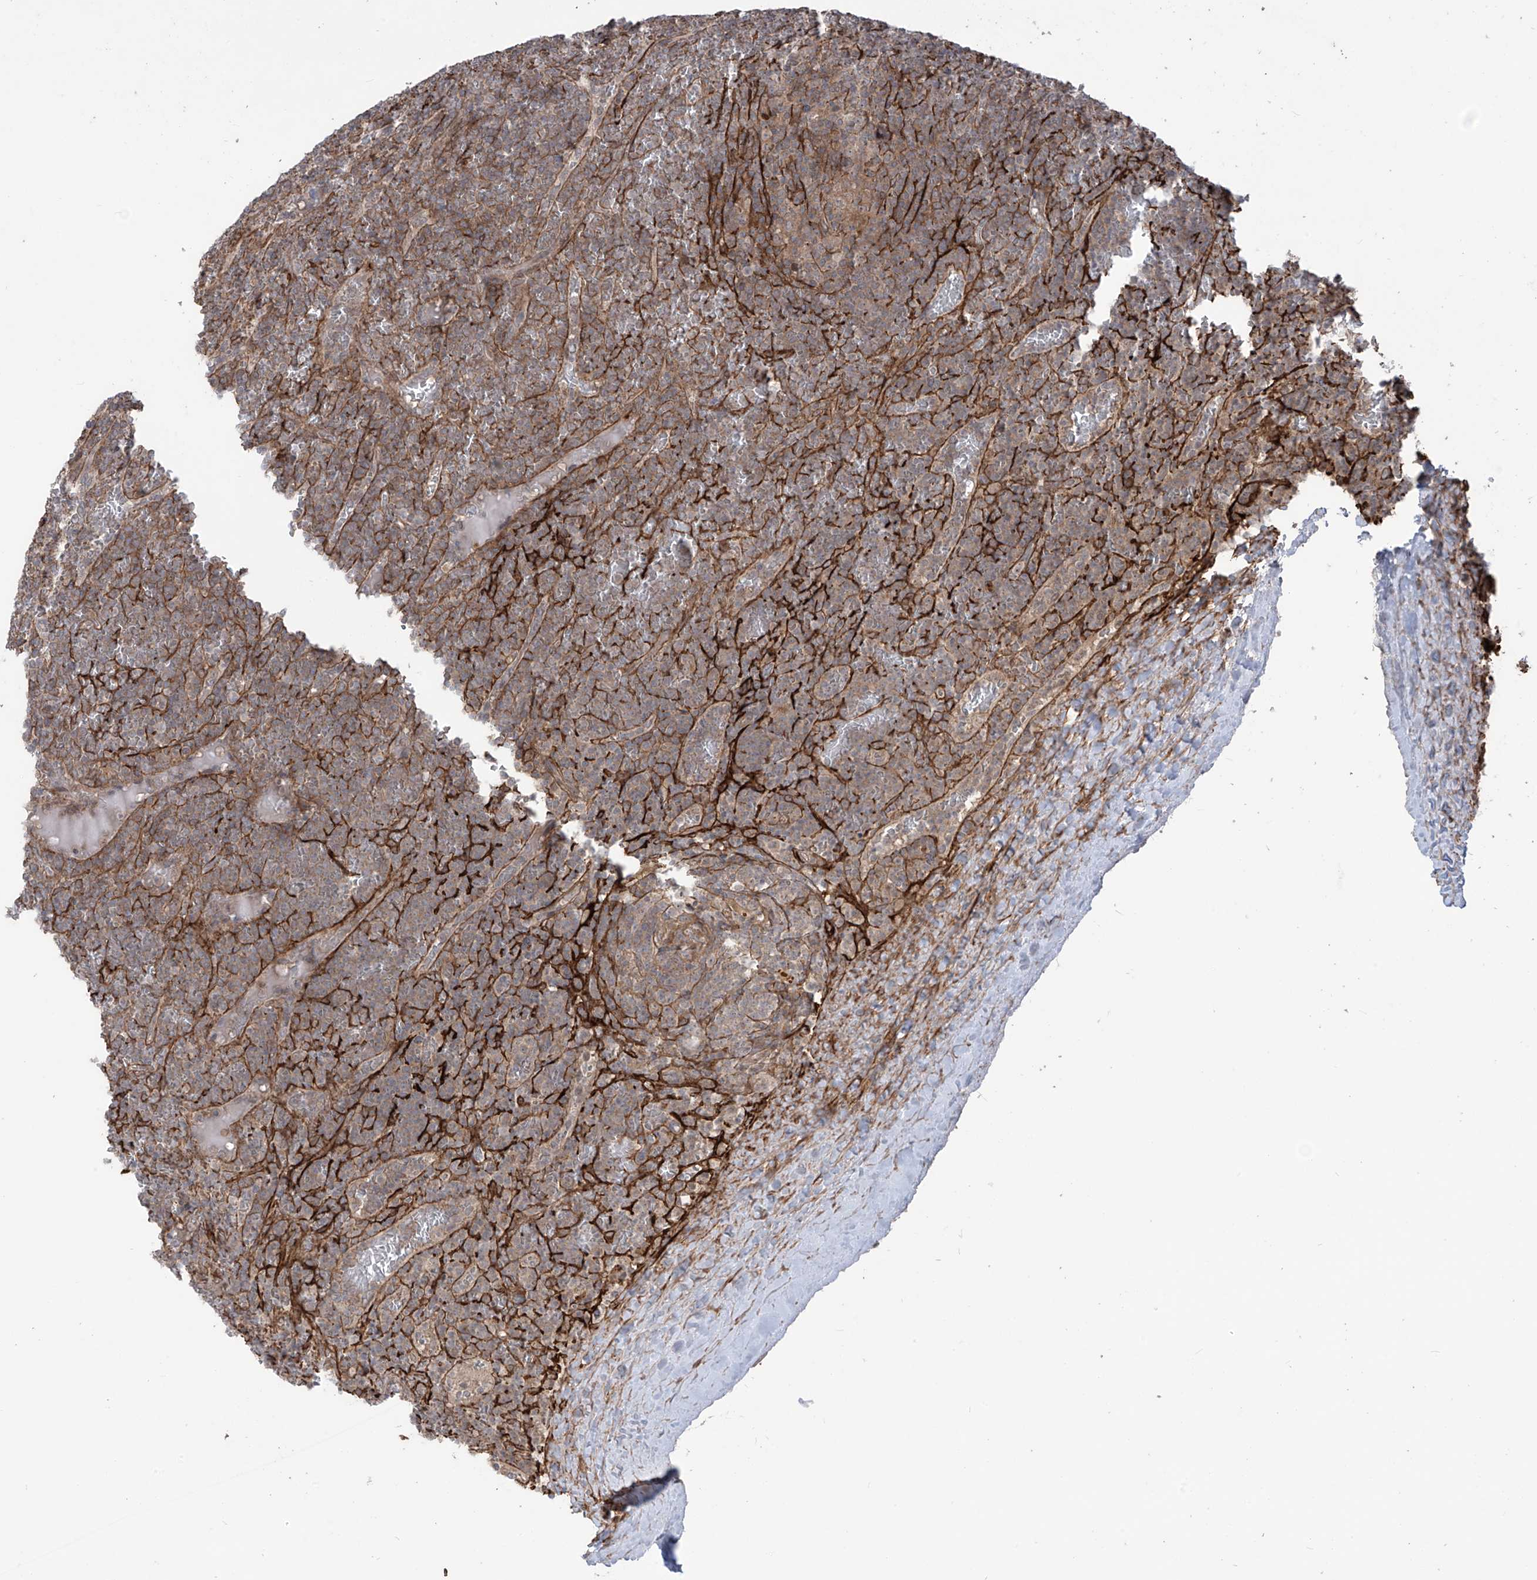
{"staining": {"intensity": "moderate", "quantity": ">75%", "location": "cytoplasmic/membranous"}, "tissue": "lymphoma", "cell_type": "Tumor cells", "image_type": "cancer", "snomed": [{"axis": "morphology", "description": "Malignant lymphoma, non-Hodgkin's type, Low grade"}, {"axis": "topography", "description": "Spleen"}], "caption": "Protein staining demonstrates moderate cytoplasmic/membranous expression in about >75% of tumor cells in lymphoma.", "gene": "LRRC74A", "patient": {"sex": "female", "age": 19}}